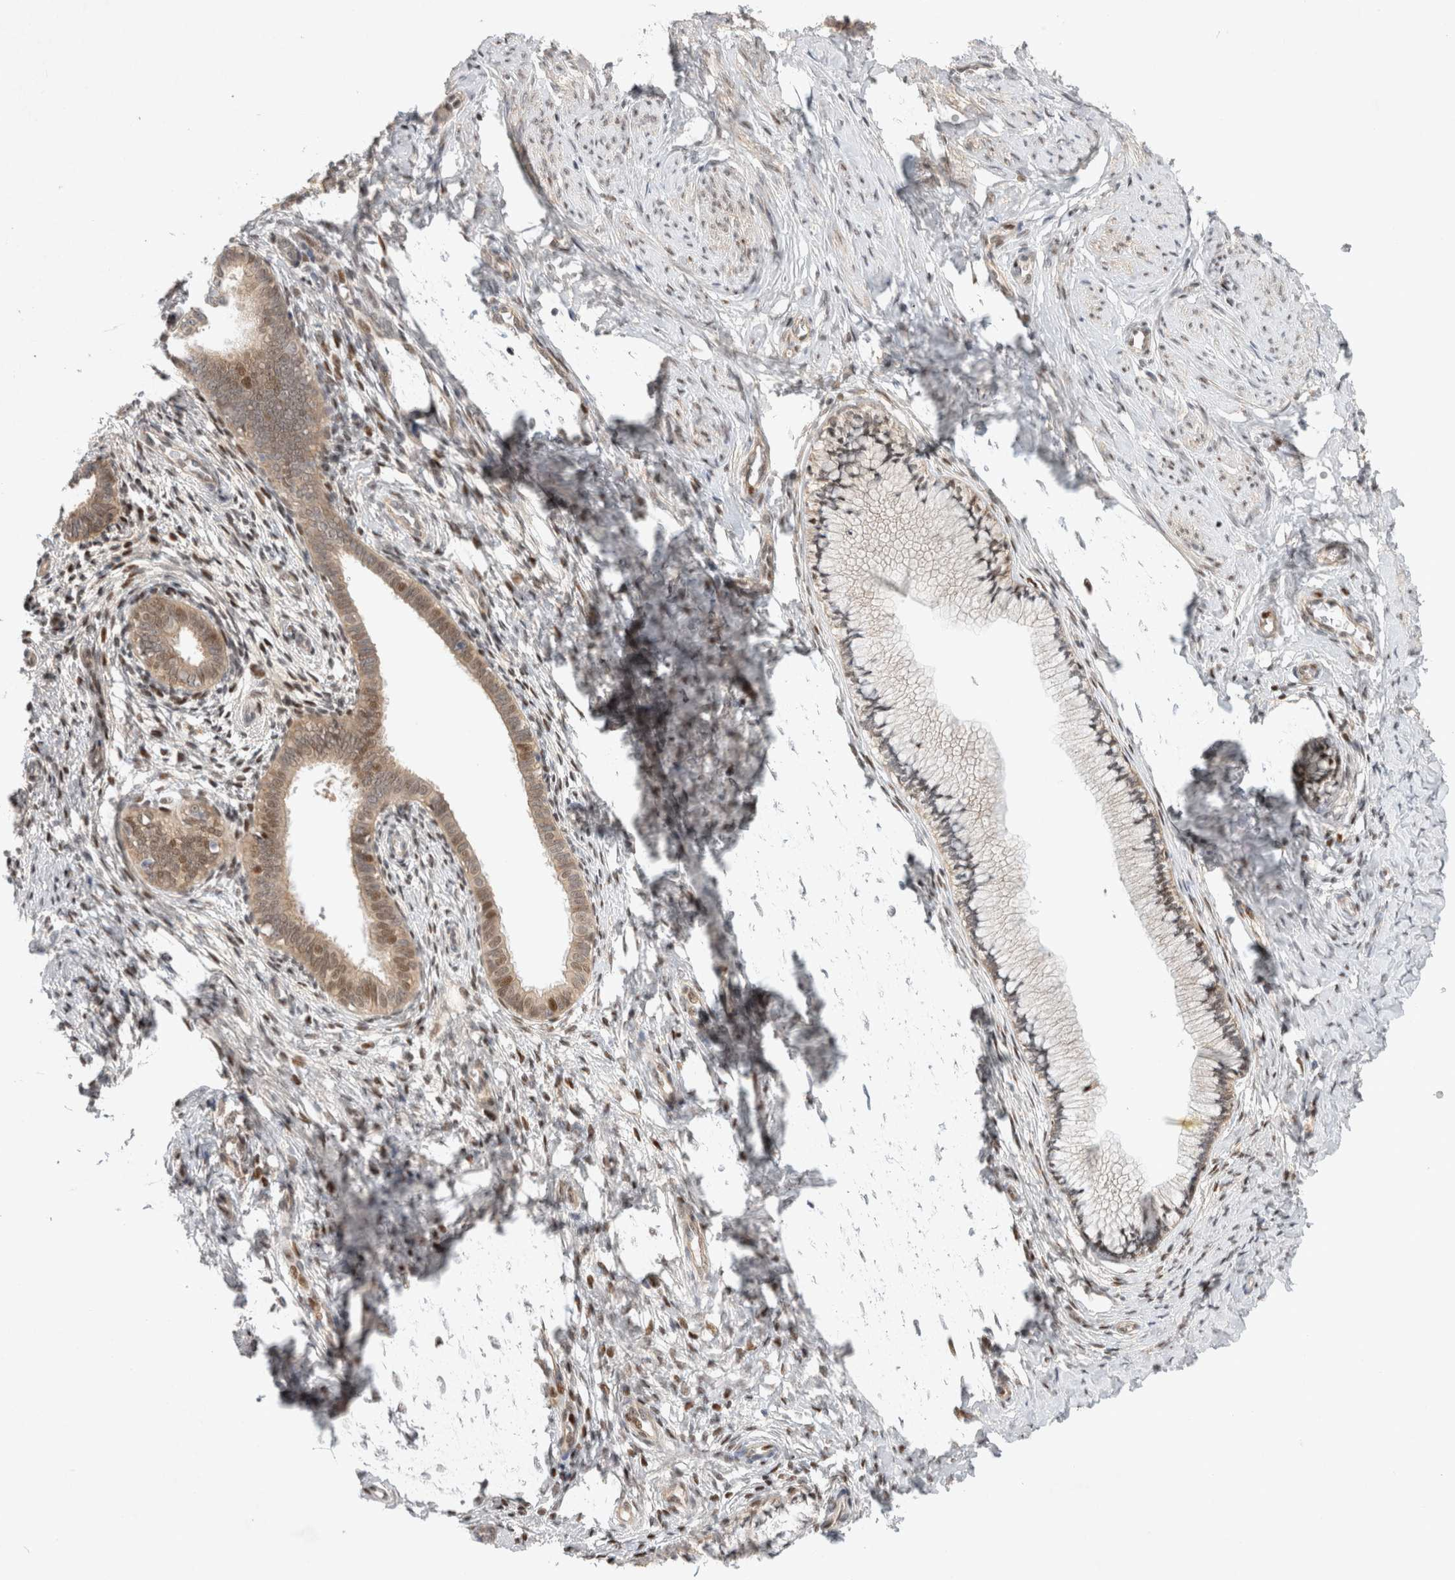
{"staining": {"intensity": "weak", "quantity": "25%-75%", "location": "cytoplasmic/membranous,nuclear"}, "tissue": "cervix", "cell_type": "Glandular cells", "image_type": "normal", "snomed": [{"axis": "morphology", "description": "Normal tissue, NOS"}, {"axis": "topography", "description": "Cervix"}], "caption": "This micrograph reveals immunohistochemistry (IHC) staining of unremarkable human cervix, with low weak cytoplasmic/membranous,nuclear staining in about 25%-75% of glandular cells.", "gene": "TCF4", "patient": {"sex": "female", "age": 36}}